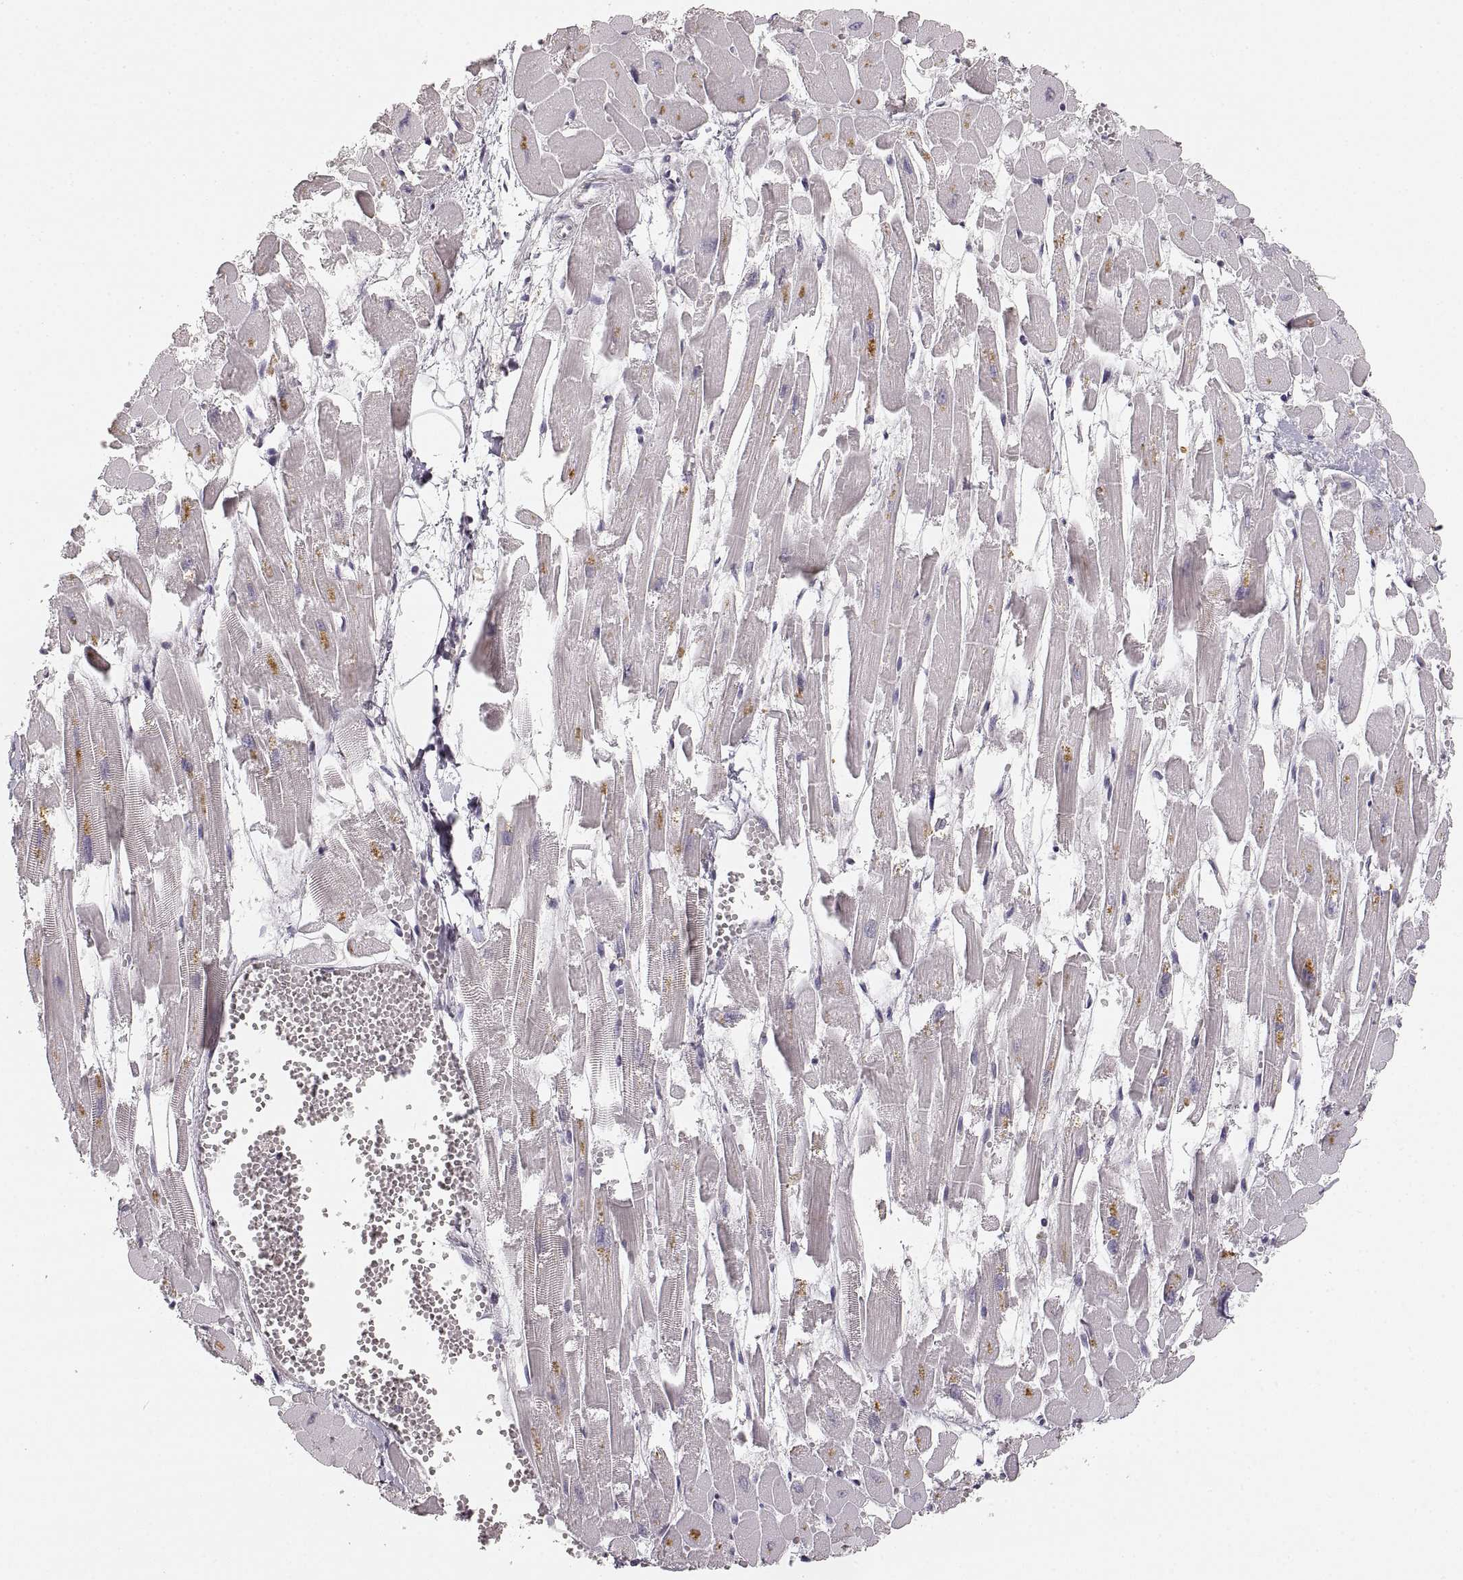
{"staining": {"intensity": "negative", "quantity": "none", "location": "none"}, "tissue": "heart muscle", "cell_type": "Cardiomyocytes", "image_type": "normal", "snomed": [{"axis": "morphology", "description": "Normal tissue, NOS"}, {"axis": "topography", "description": "Heart"}], "caption": "The photomicrograph reveals no significant expression in cardiomyocytes of heart muscle.", "gene": "RUNDC3A", "patient": {"sex": "female", "age": 52}}